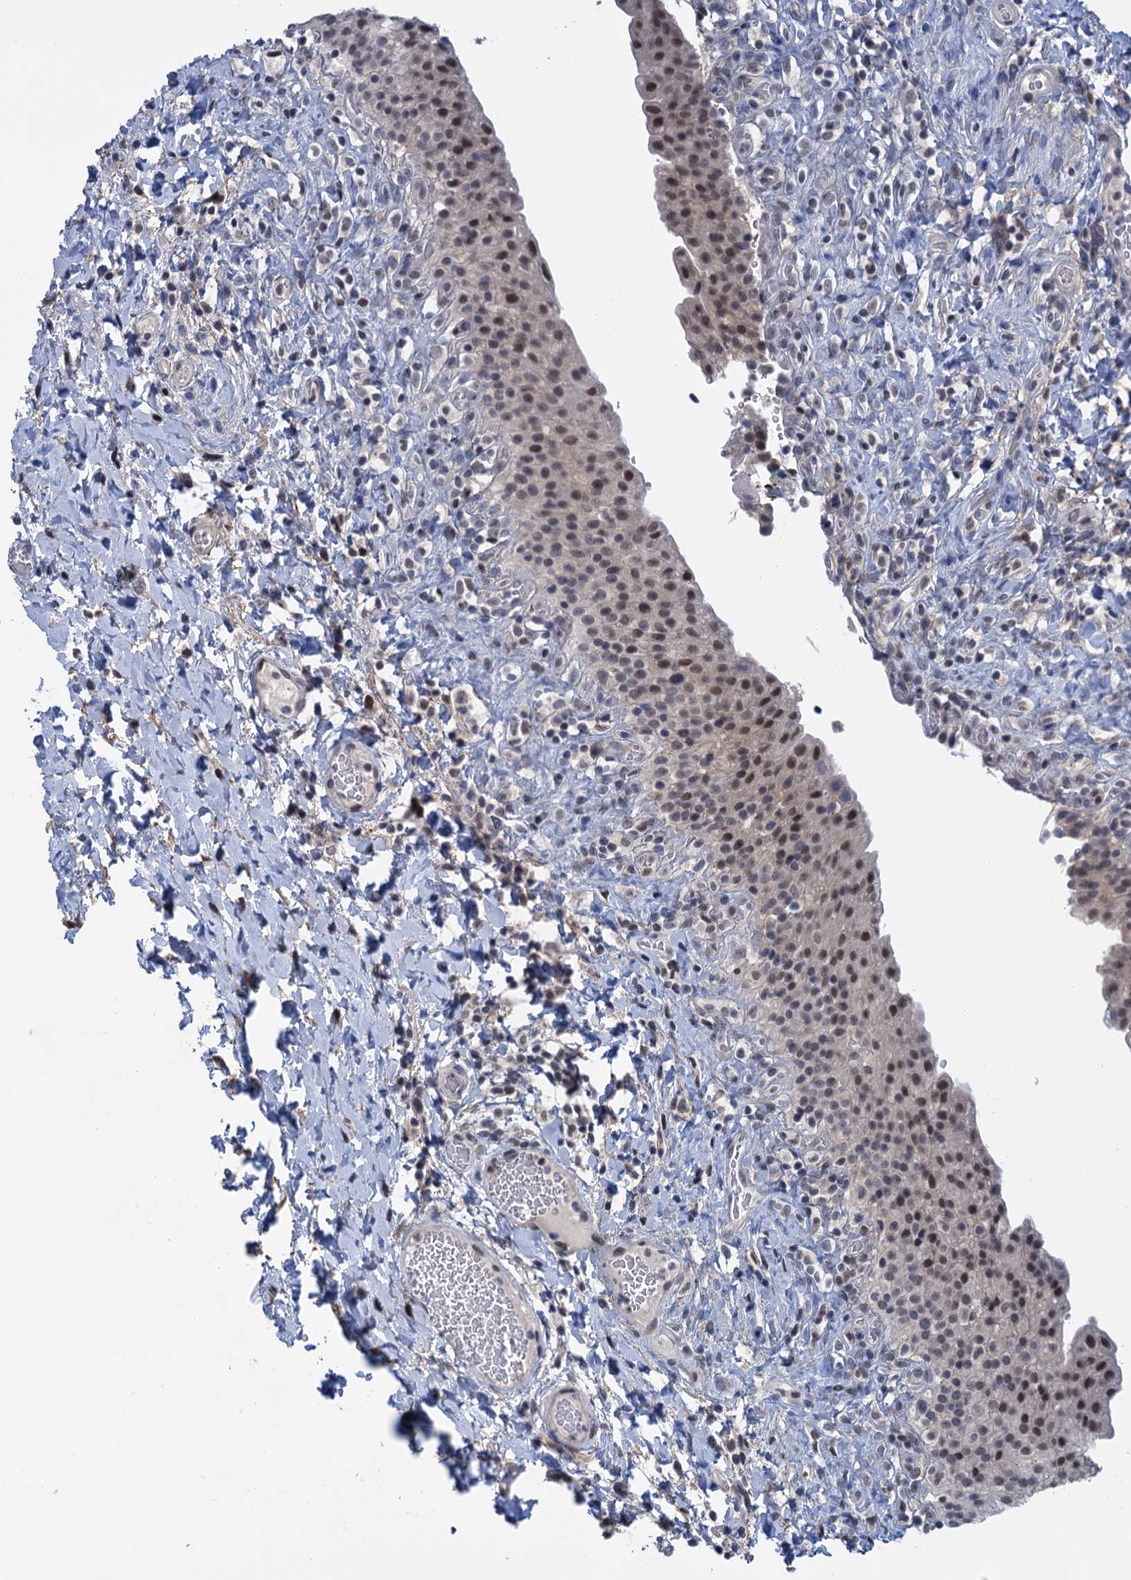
{"staining": {"intensity": "moderate", "quantity": ">75%", "location": "nuclear"}, "tissue": "urinary bladder", "cell_type": "Urothelial cells", "image_type": "normal", "snomed": [{"axis": "morphology", "description": "Normal tissue, NOS"}, {"axis": "morphology", "description": "Inflammation, NOS"}, {"axis": "topography", "description": "Urinary bladder"}], "caption": "This micrograph reveals immunohistochemistry (IHC) staining of unremarkable human urinary bladder, with medium moderate nuclear positivity in approximately >75% of urothelial cells.", "gene": "SAE1", "patient": {"sex": "male", "age": 64}}